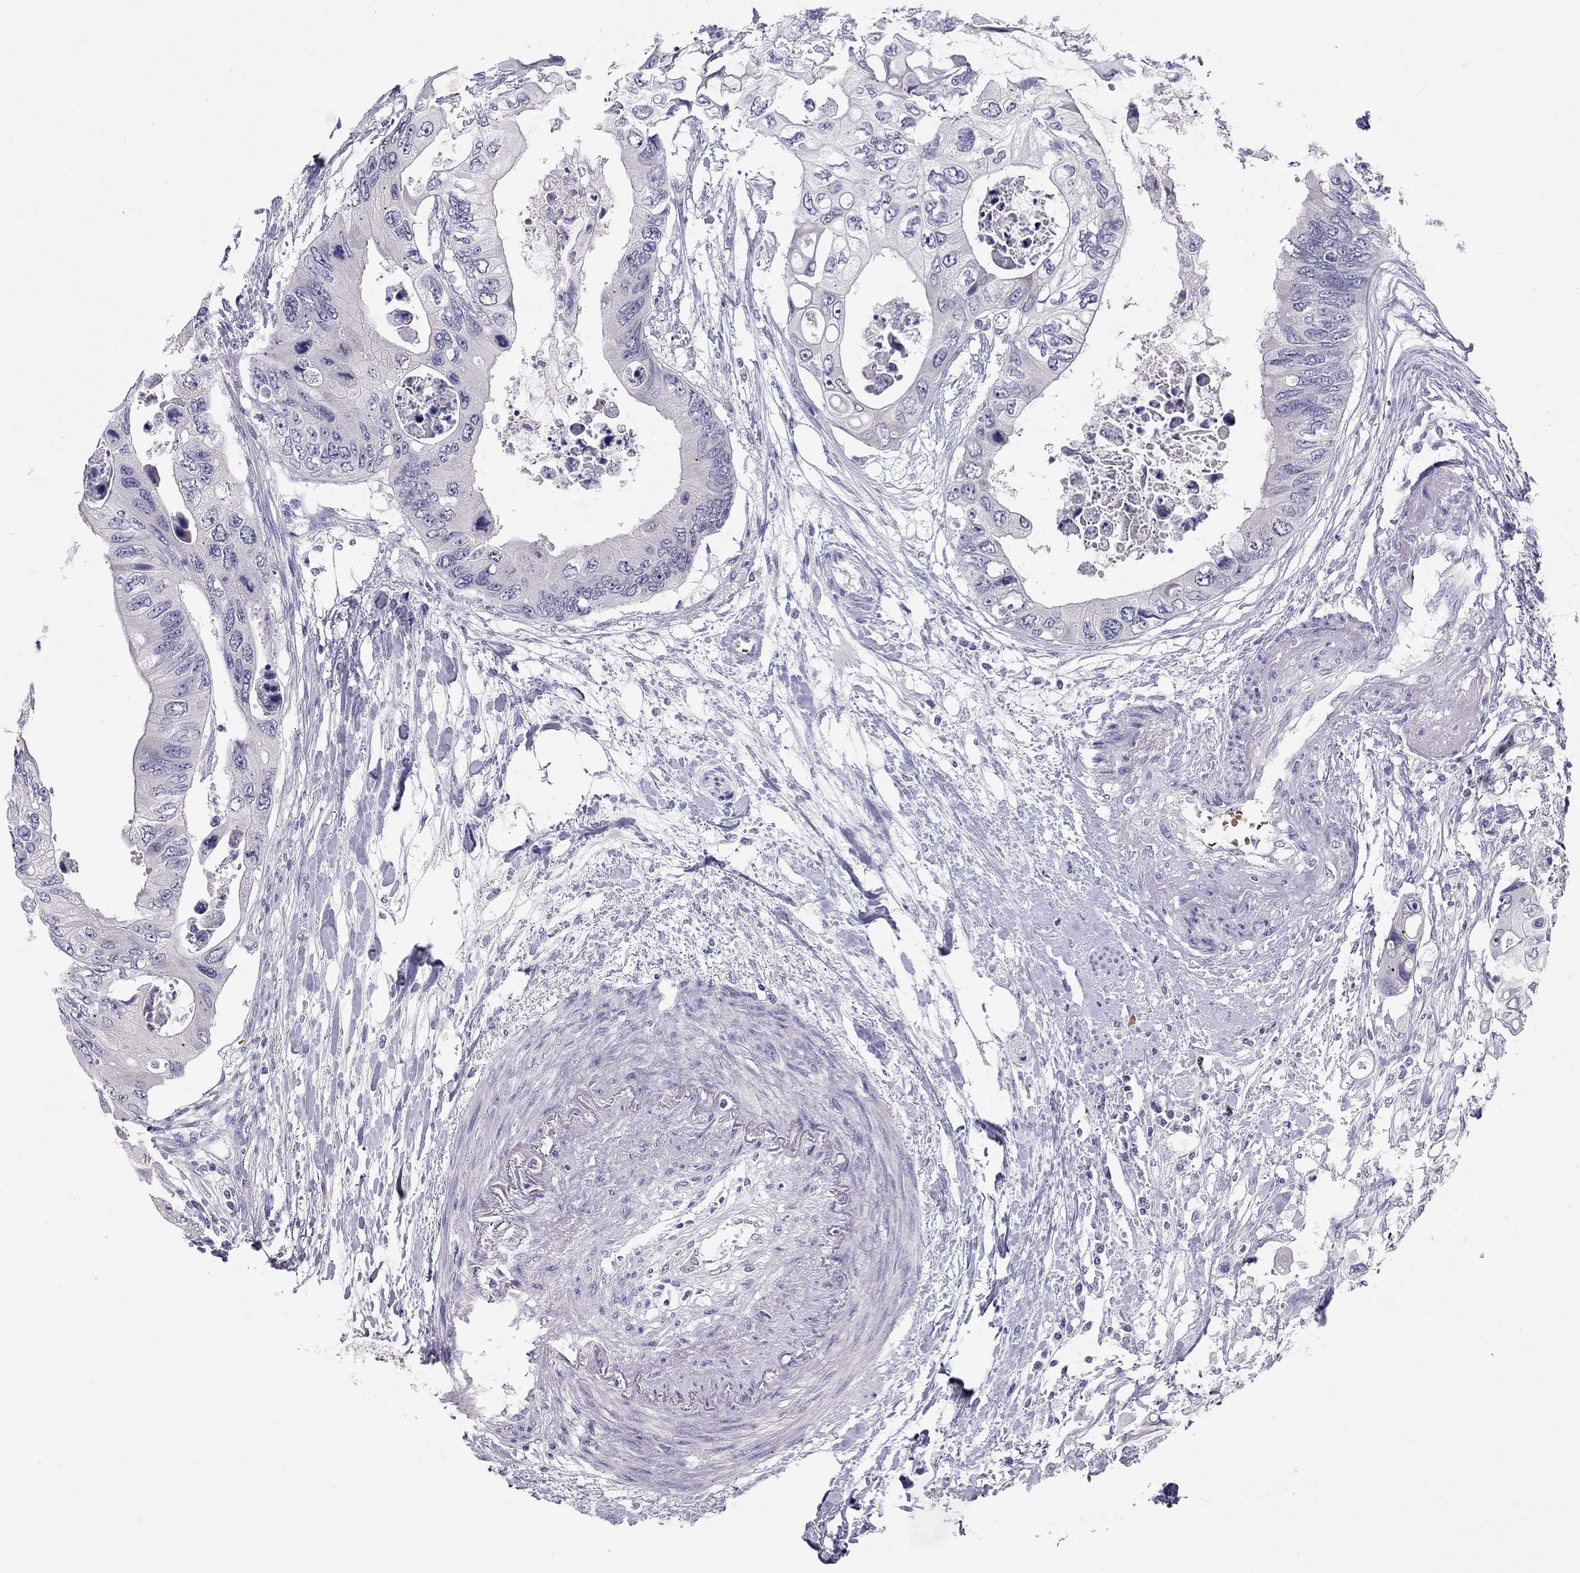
{"staining": {"intensity": "negative", "quantity": "none", "location": "none"}, "tissue": "colorectal cancer", "cell_type": "Tumor cells", "image_type": "cancer", "snomed": [{"axis": "morphology", "description": "Adenocarcinoma, NOS"}, {"axis": "topography", "description": "Rectum"}], "caption": "High magnification brightfield microscopy of colorectal adenocarcinoma stained with DAB (brown) and counterstained with hematoxylin (blue): tumor cells show no significant positivity. The staining is performed using DAB brown chromogen with nuclei counter-stained in using hematoxylin.", "gene": "FRMD1", "patient": {"sex": "male", "age": 63}}